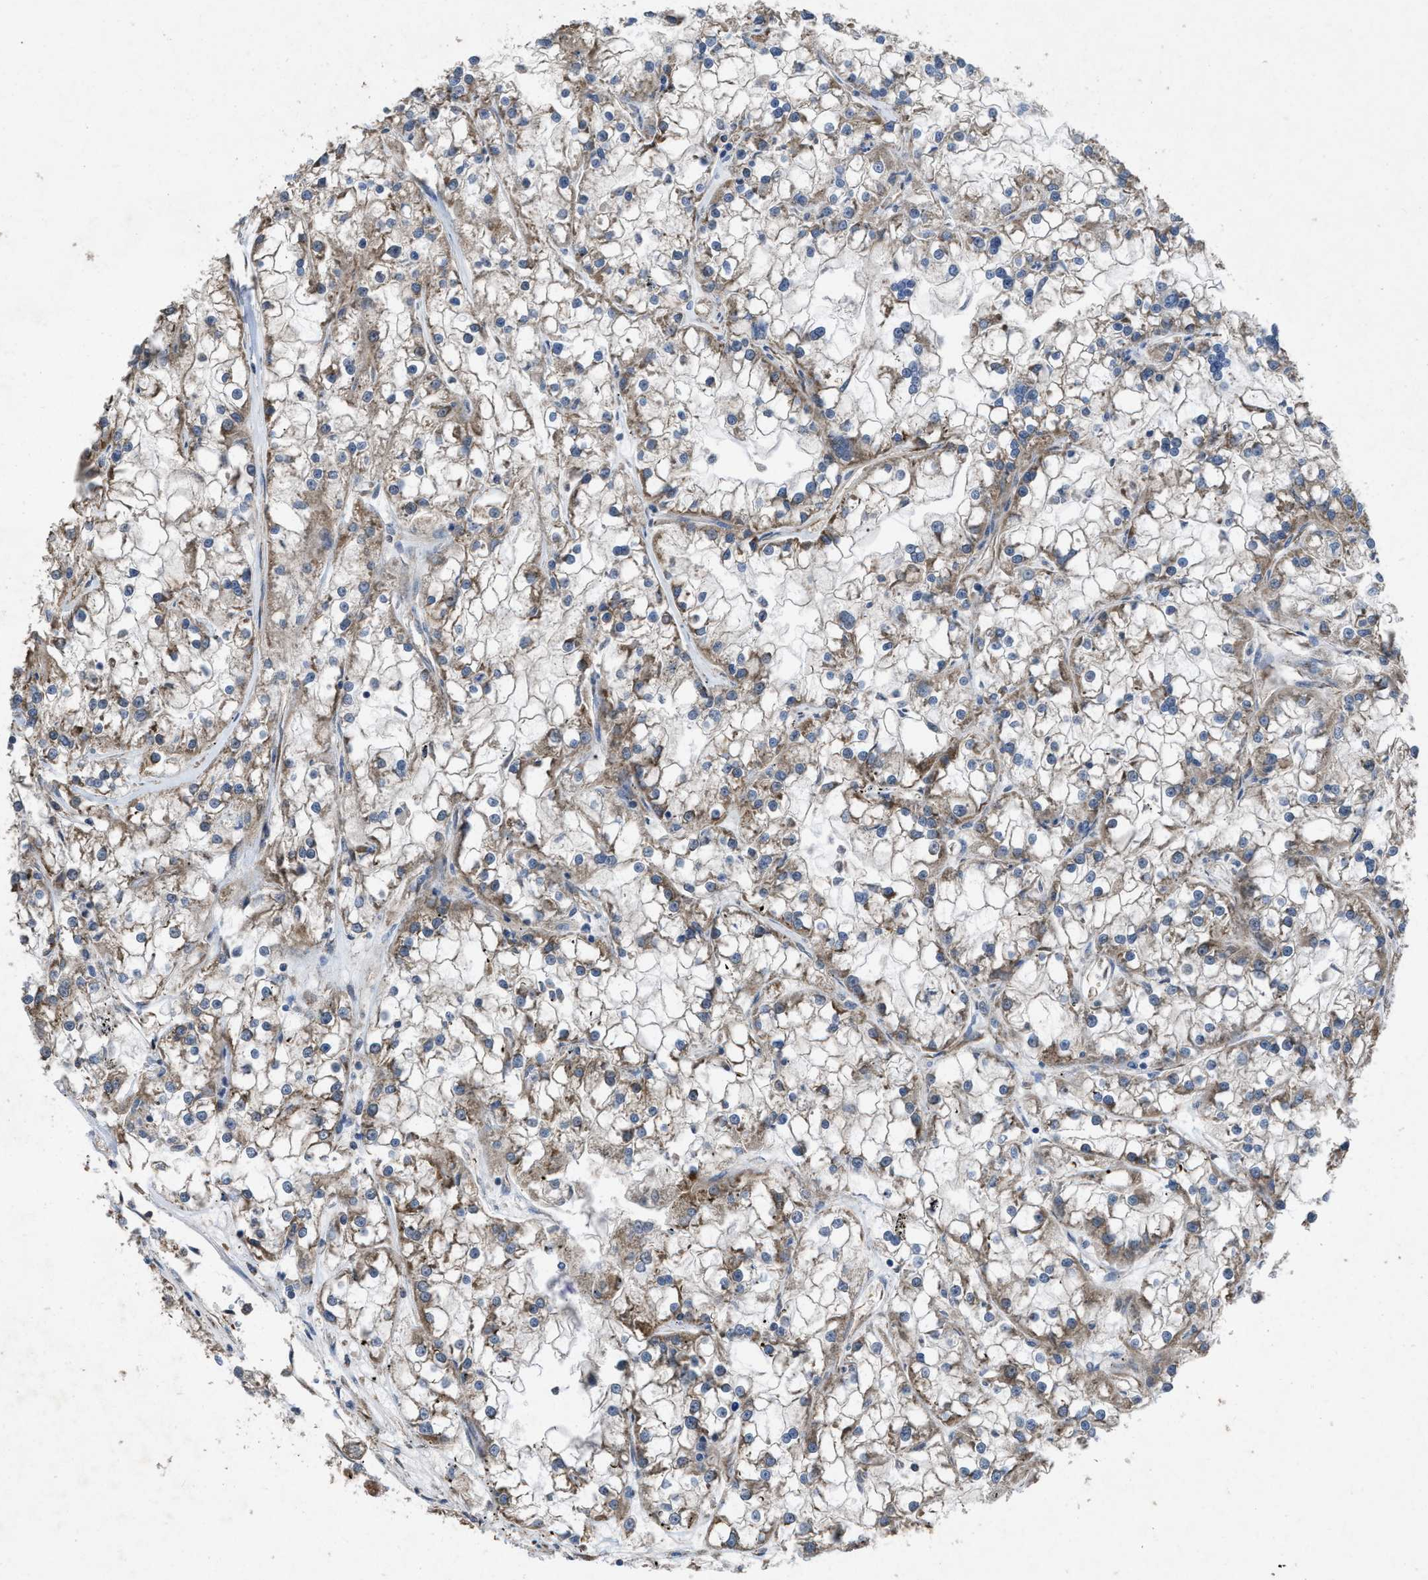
{"staining": {"intensity": "moderate", "quantity": "25%-75%", "location": "cytoplasmic/membranous"}, "tissue": "renal cancer", "cell_type": "Tumor cells", "image_type": "cancer", "snomed": [{"axis": "morphology", "description": "Adenocarcinoma, NOS"}, {"axis": "topography", "description": "Kidney"}], "caption": "Tumor cells display moderate cytoplasmic/membranous staining in about 25%-75% of cells in renal cancer.", "gene": "ARL6", "patient": {"sex": "female", "age": 52}}